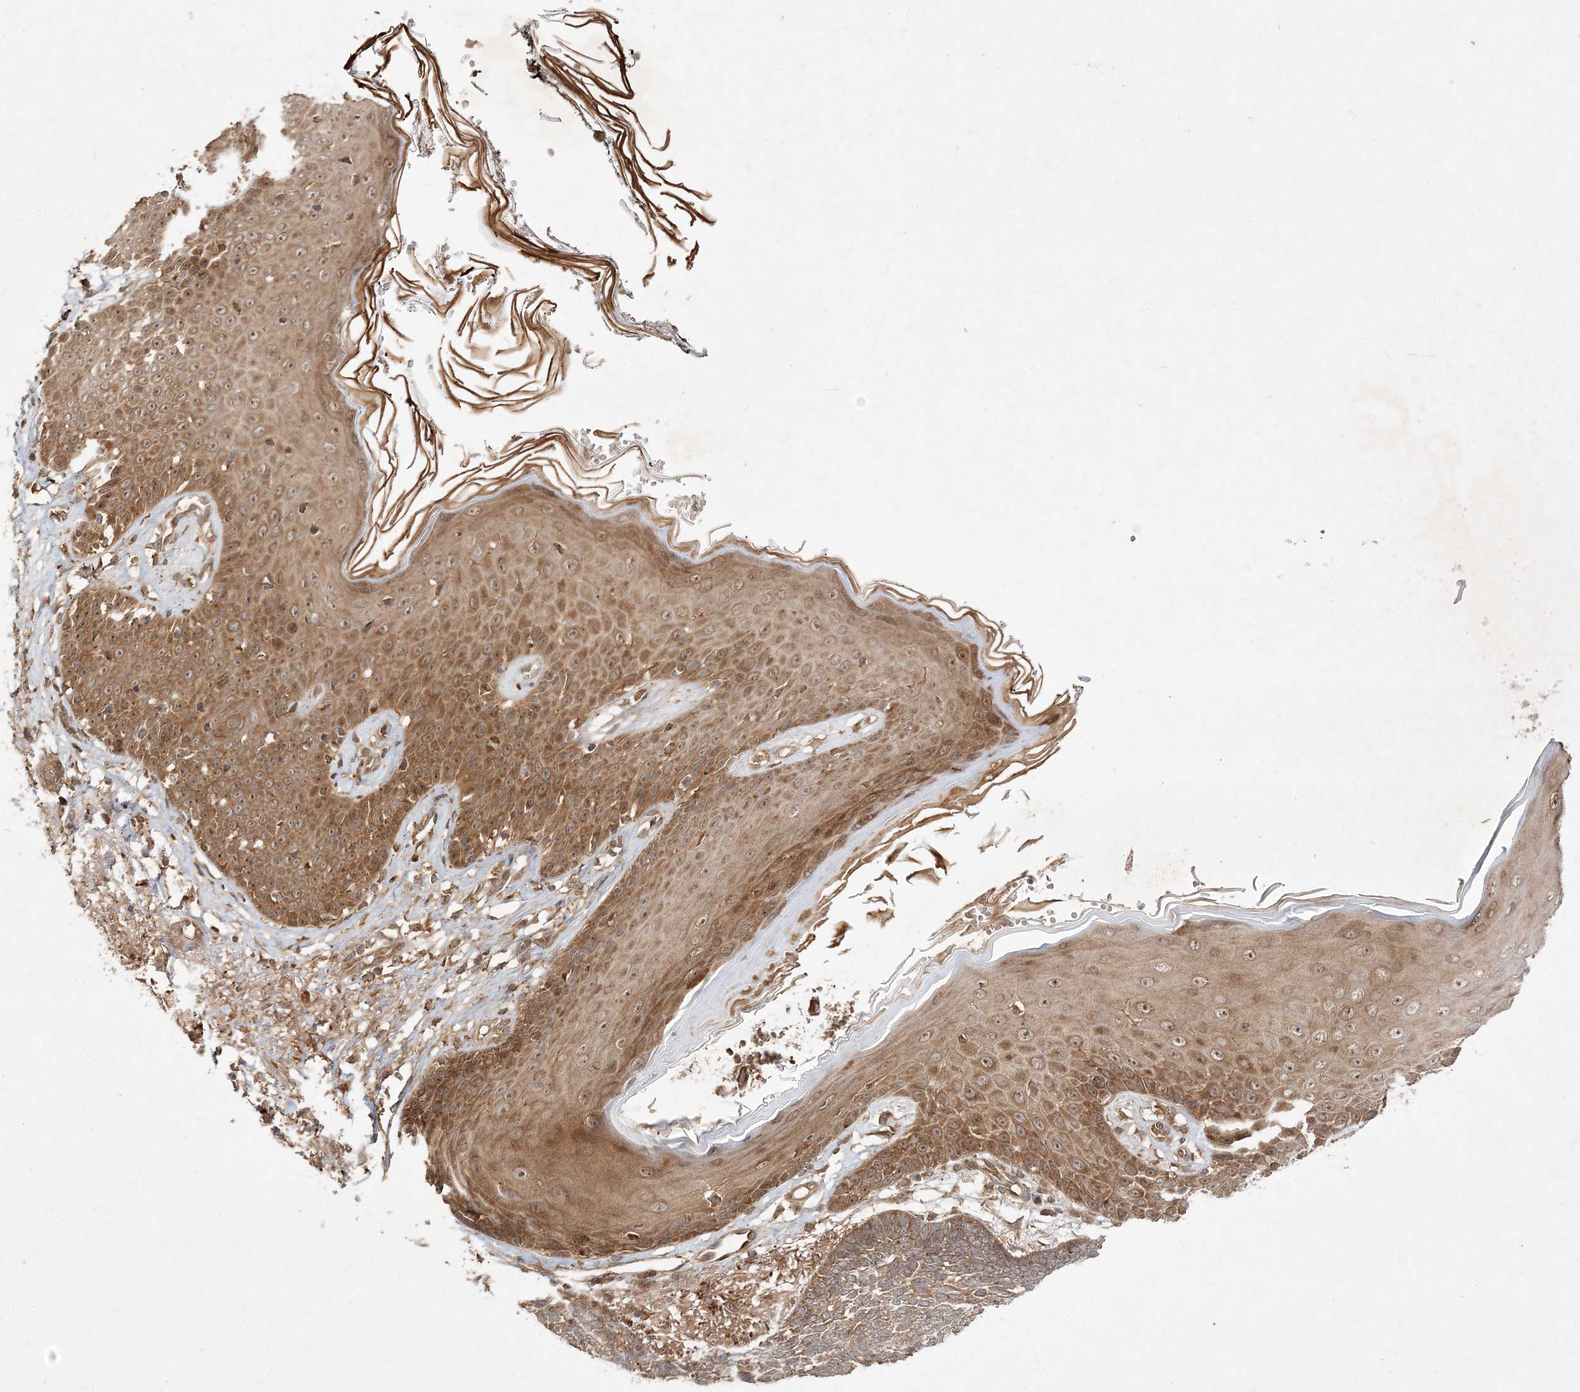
{"staining": {"intensity": "moderate", "quantity": ">75%", "location": "cytoplasmic/membranous"}, "tissue": "skin cancer", "cell_type": "Tumor cells", "image_type": "cancer", "snomed": [{"axis": "morphology", "description": "Normal tissue, NOS"}, {"axis": "morphology", "description": "Basal cell carcinoma"}, {"axis": "topography", "description": "Skin"}], "caption": "The histopathology image displays immunohistochemical staining of skin cancer. There is moderate cytoplasmic/membranous expression is appreciated in about >75% of tumor cells.", "gene": "TMEM9B", "patient": {"sex": "male", "age": 64}}